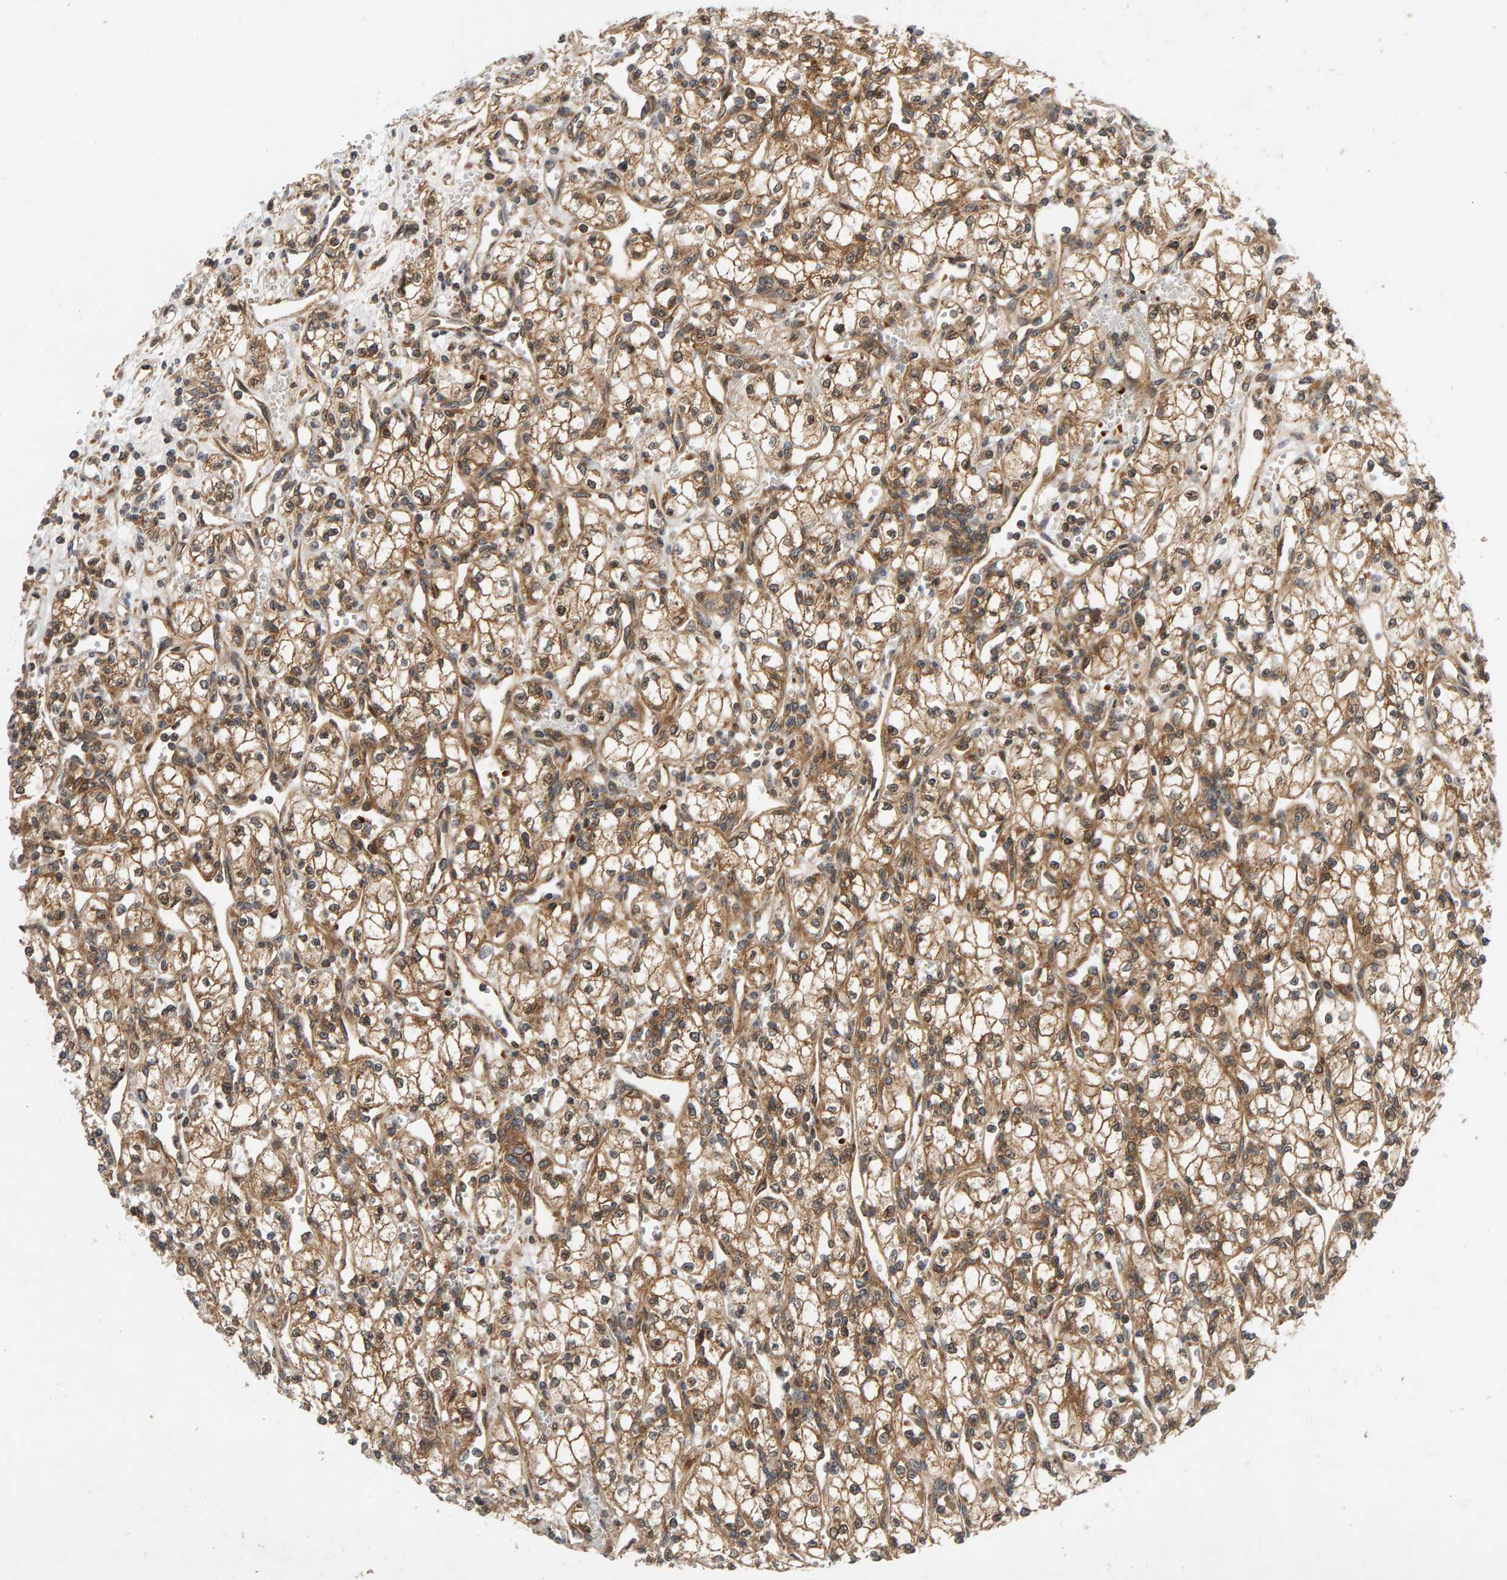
{"staining": {"intensity": "moderate", "quantity": ">75%", "location": "cytoplasmic/membranous"}, "tissue": "renal cancer", "cell_type": "Tumor cells", "image_type": "cancer", "snomed": [{"axis": "morphology", "description": "Adenocarcinoma, NOS"}, {"axis": "topography", "description": "Kidney"}], "caption": "Renal cancer stained with immunohistochemistry (IHC) exhibits moderate cytoplasmic/membranous staining in approximately >75% of tumor cells.", "gene": "BAHCC1", "patient": {"sex": "male", "age": 59}}